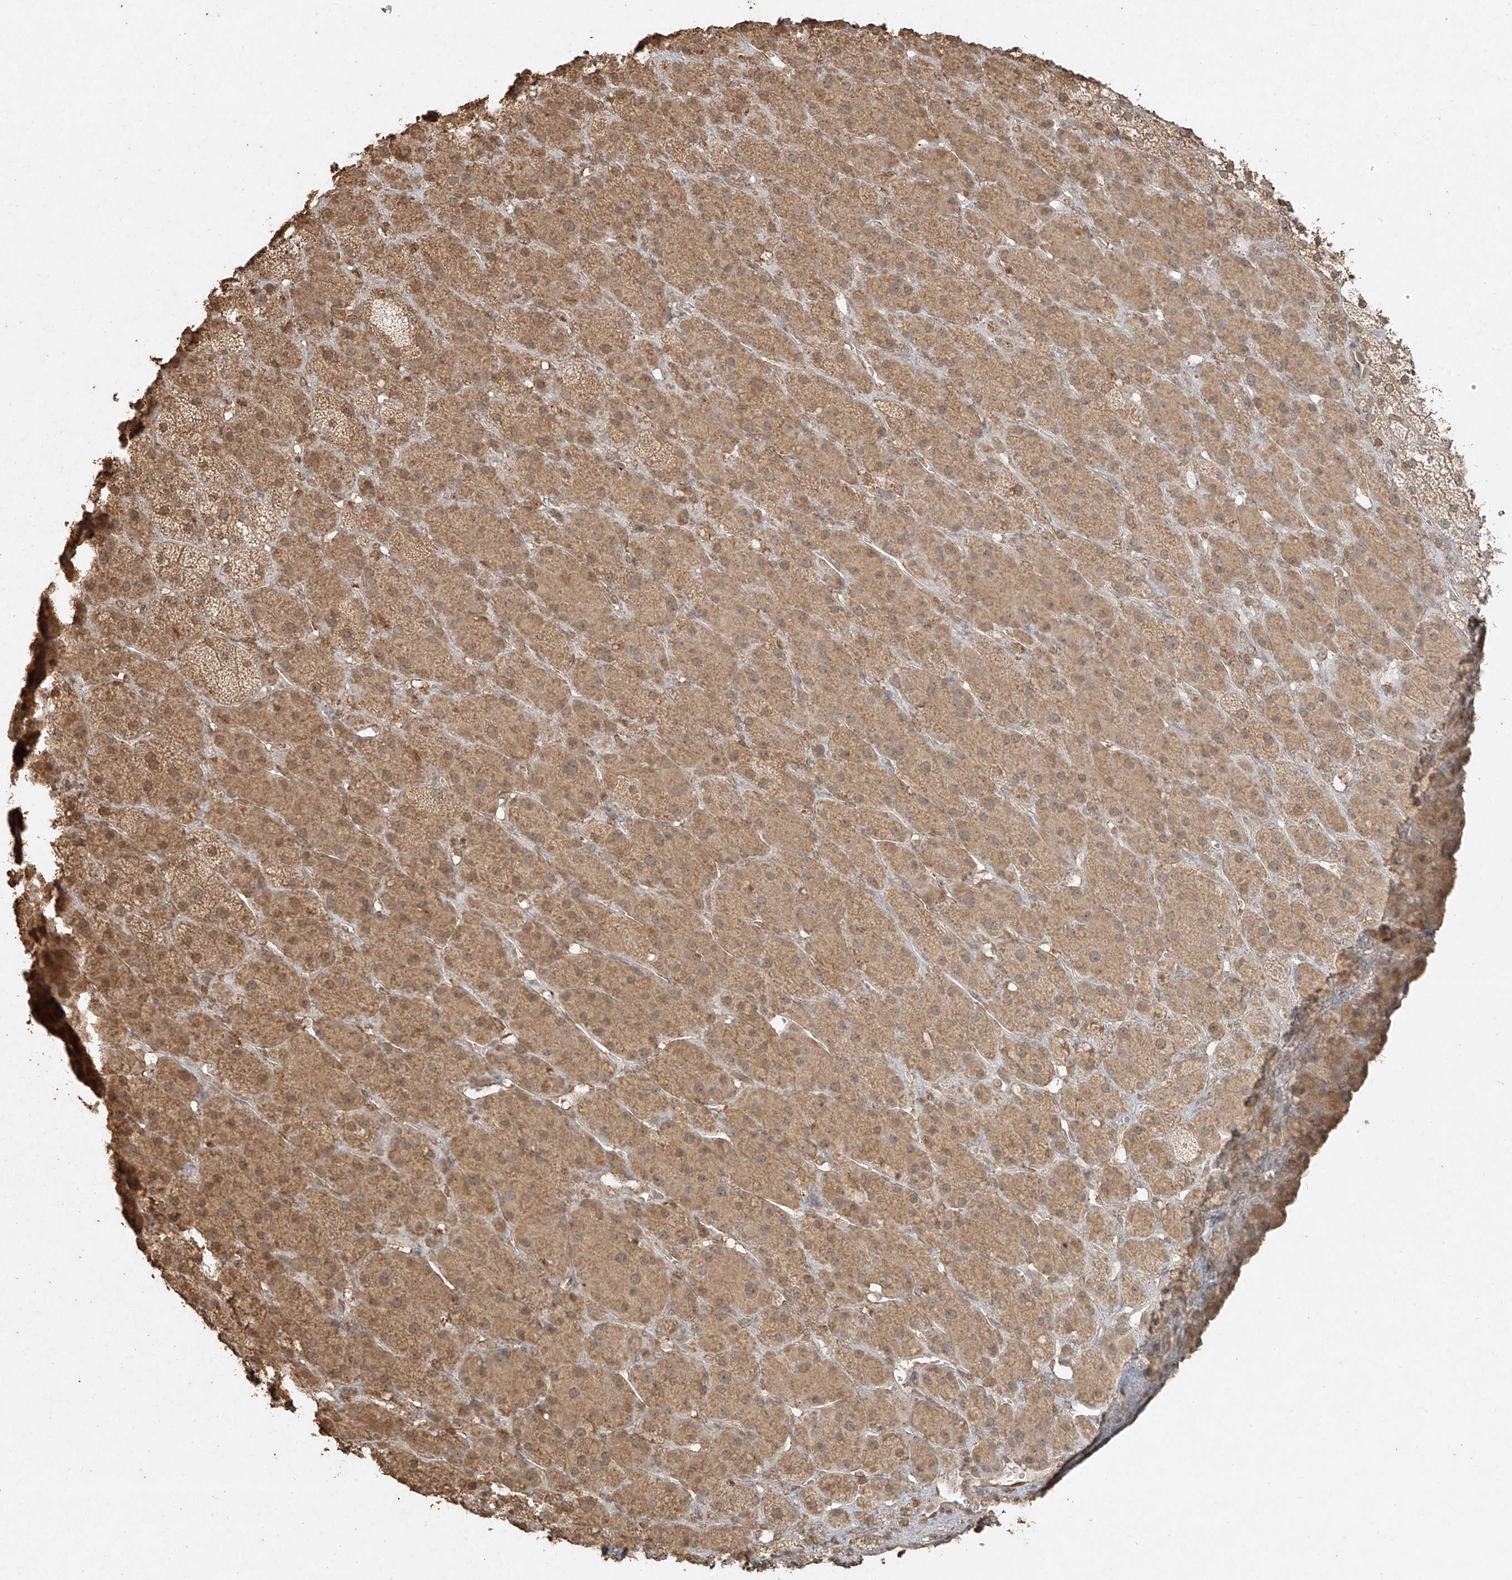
{"staining": {"intensity": "moderate", "quantity": ">75%", "location": "cytoplasmic/membranous,nuclear"}, "tissue": "adrenal gland", "cell_type": "Glandular cells", "image_type": "normal", "snomed": [{"axis": "morphology", "description": "Normal tissue, NOS"}, {"axis": "topography", "description": "Adrenal gland"}], "caption": "The micrograph exhibits staining of unremarkable adrenal gland, revealing moderate cytoplasmic/membranous,nuclear protein positivity (brown color) within glandular cells.", "gene": "TIGAR", "patient": {"sex": "male", "age": 61}}